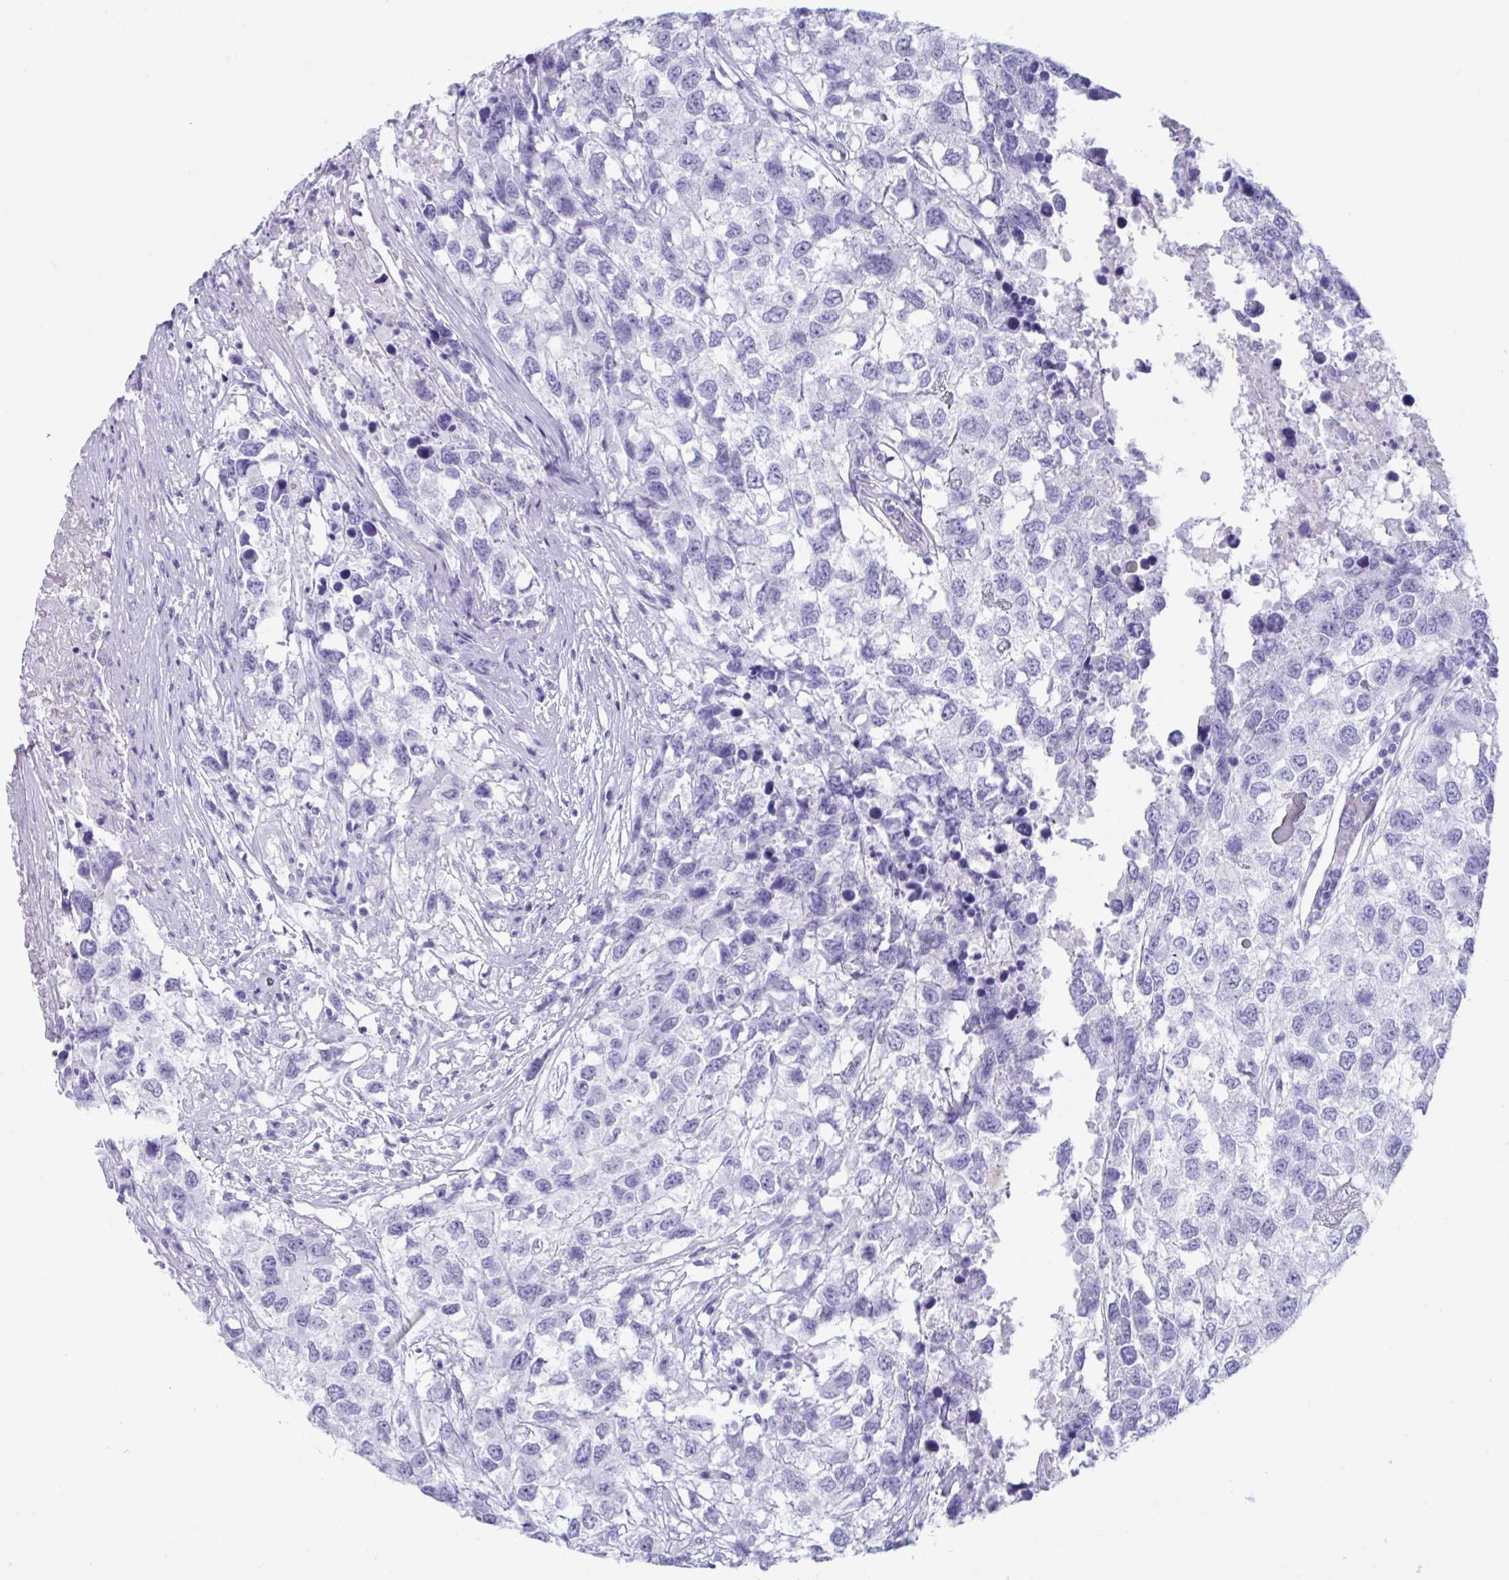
{"staining": {"intensity": "negative", "quantity": "none", "location": "none"}, "tissue": "testis cancer", "cell_type": "Tumor cells", "image_type": "cancer", "snomed": [{"axis": "morphology", "description": "Carcinoma, Embryonal, NOS"}, {"axis": "topography", "description": "Testis"}], "caption": "A photomicrograph of human testis embryonal carcinoma is negative for staining in tumor cells.", "gene": "TMEM35A", "patient": {"sex": "male", "age": 83}}